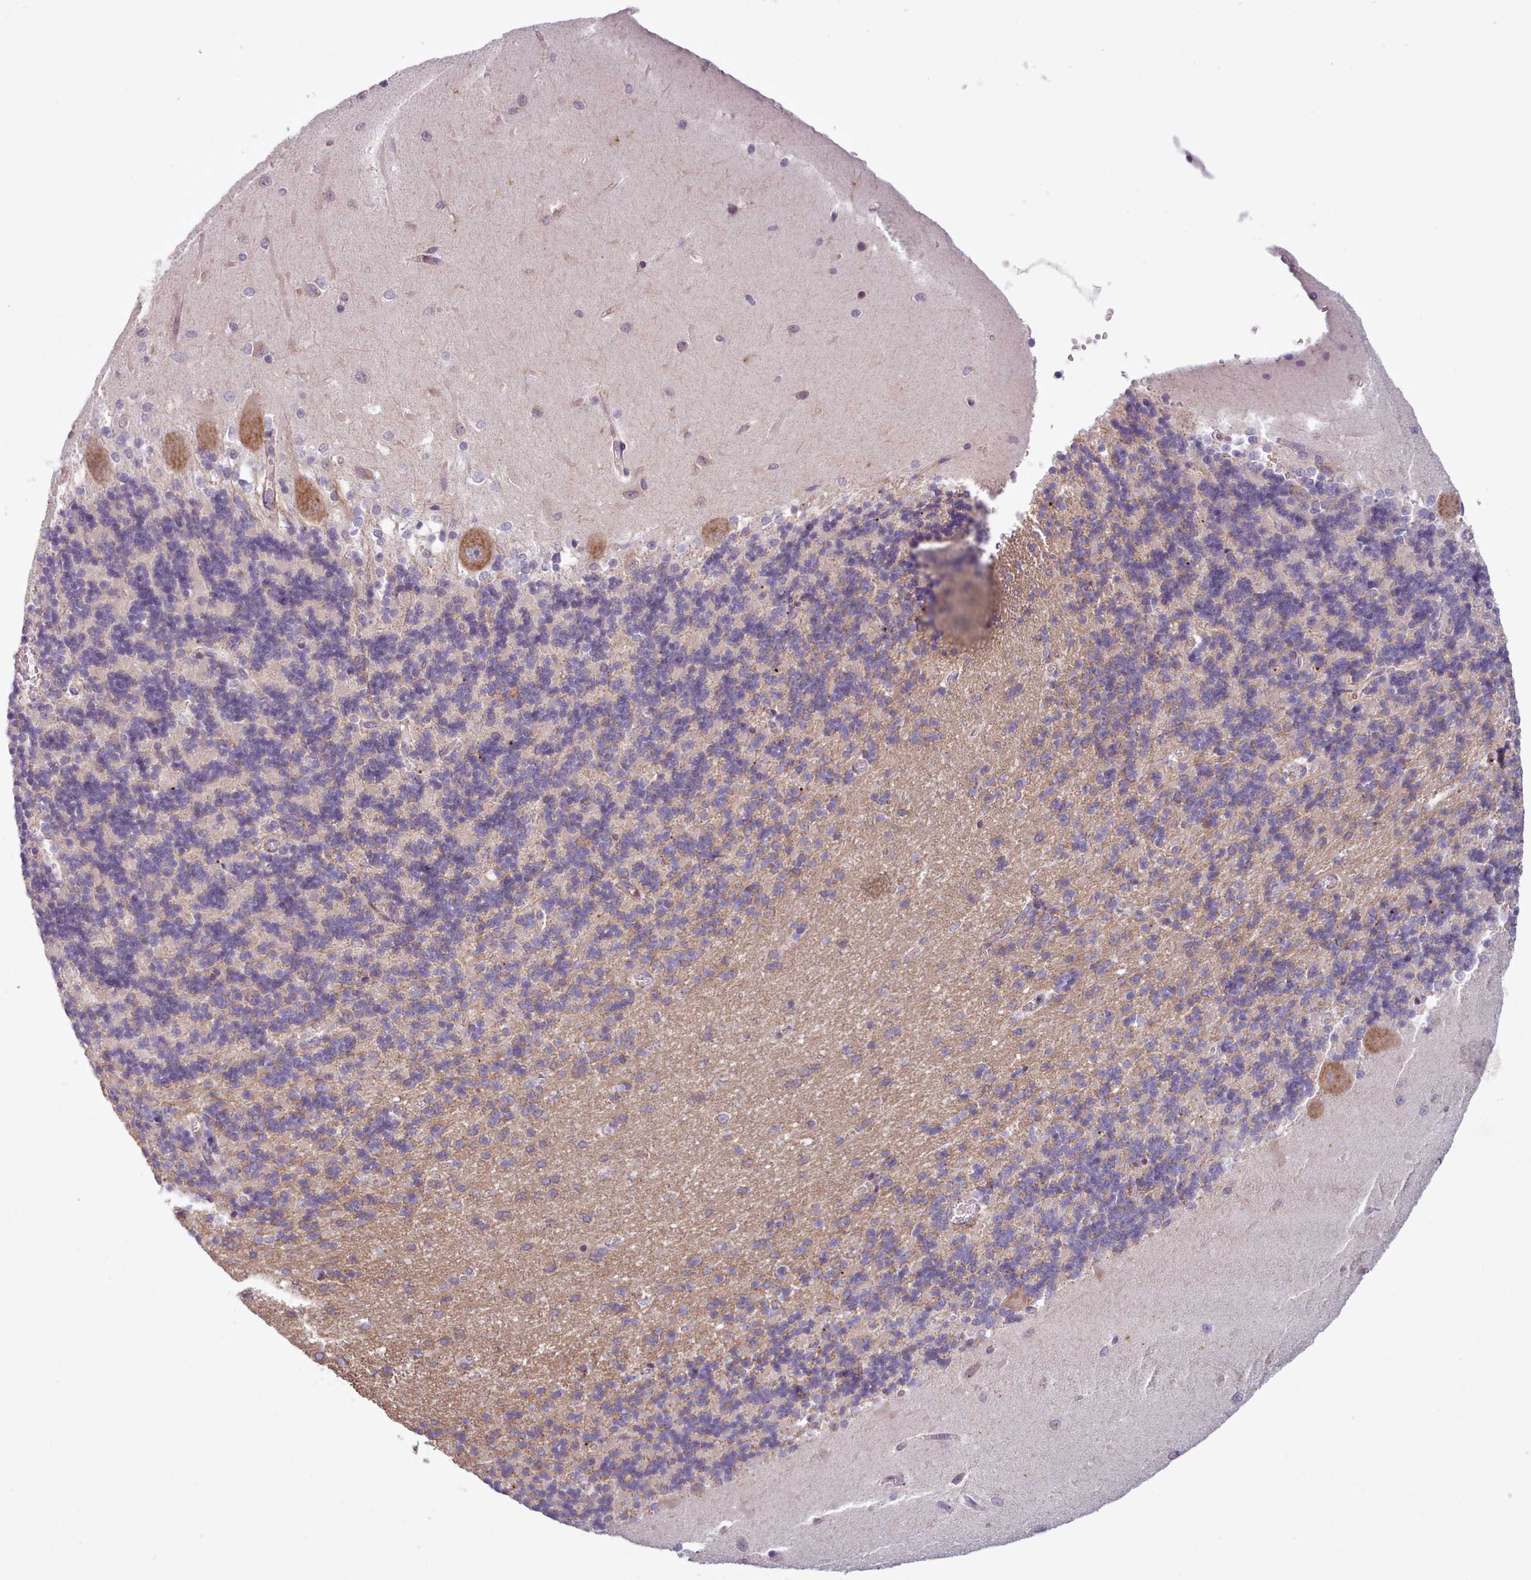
{"staining": {"intensity": "weak", "quantity": "<25%", "location": "cytoplasmic/membranous"}, "tissue": "cerebellum", "cell_type": "Cells in granular layer", "image_type": "normal", "snomed": [{"axis": "morphology", "description": "Normal tissue, NOS"}, {"axis": "topography", "description": "Cerebellum"}], "caption": "This is an immunohistochemistry photomicrograph of normal cerebellum. There is no staining in cells in granular layer.", "gene": "CRYBG1", "patient": {"sex": "male", "age": 37}}